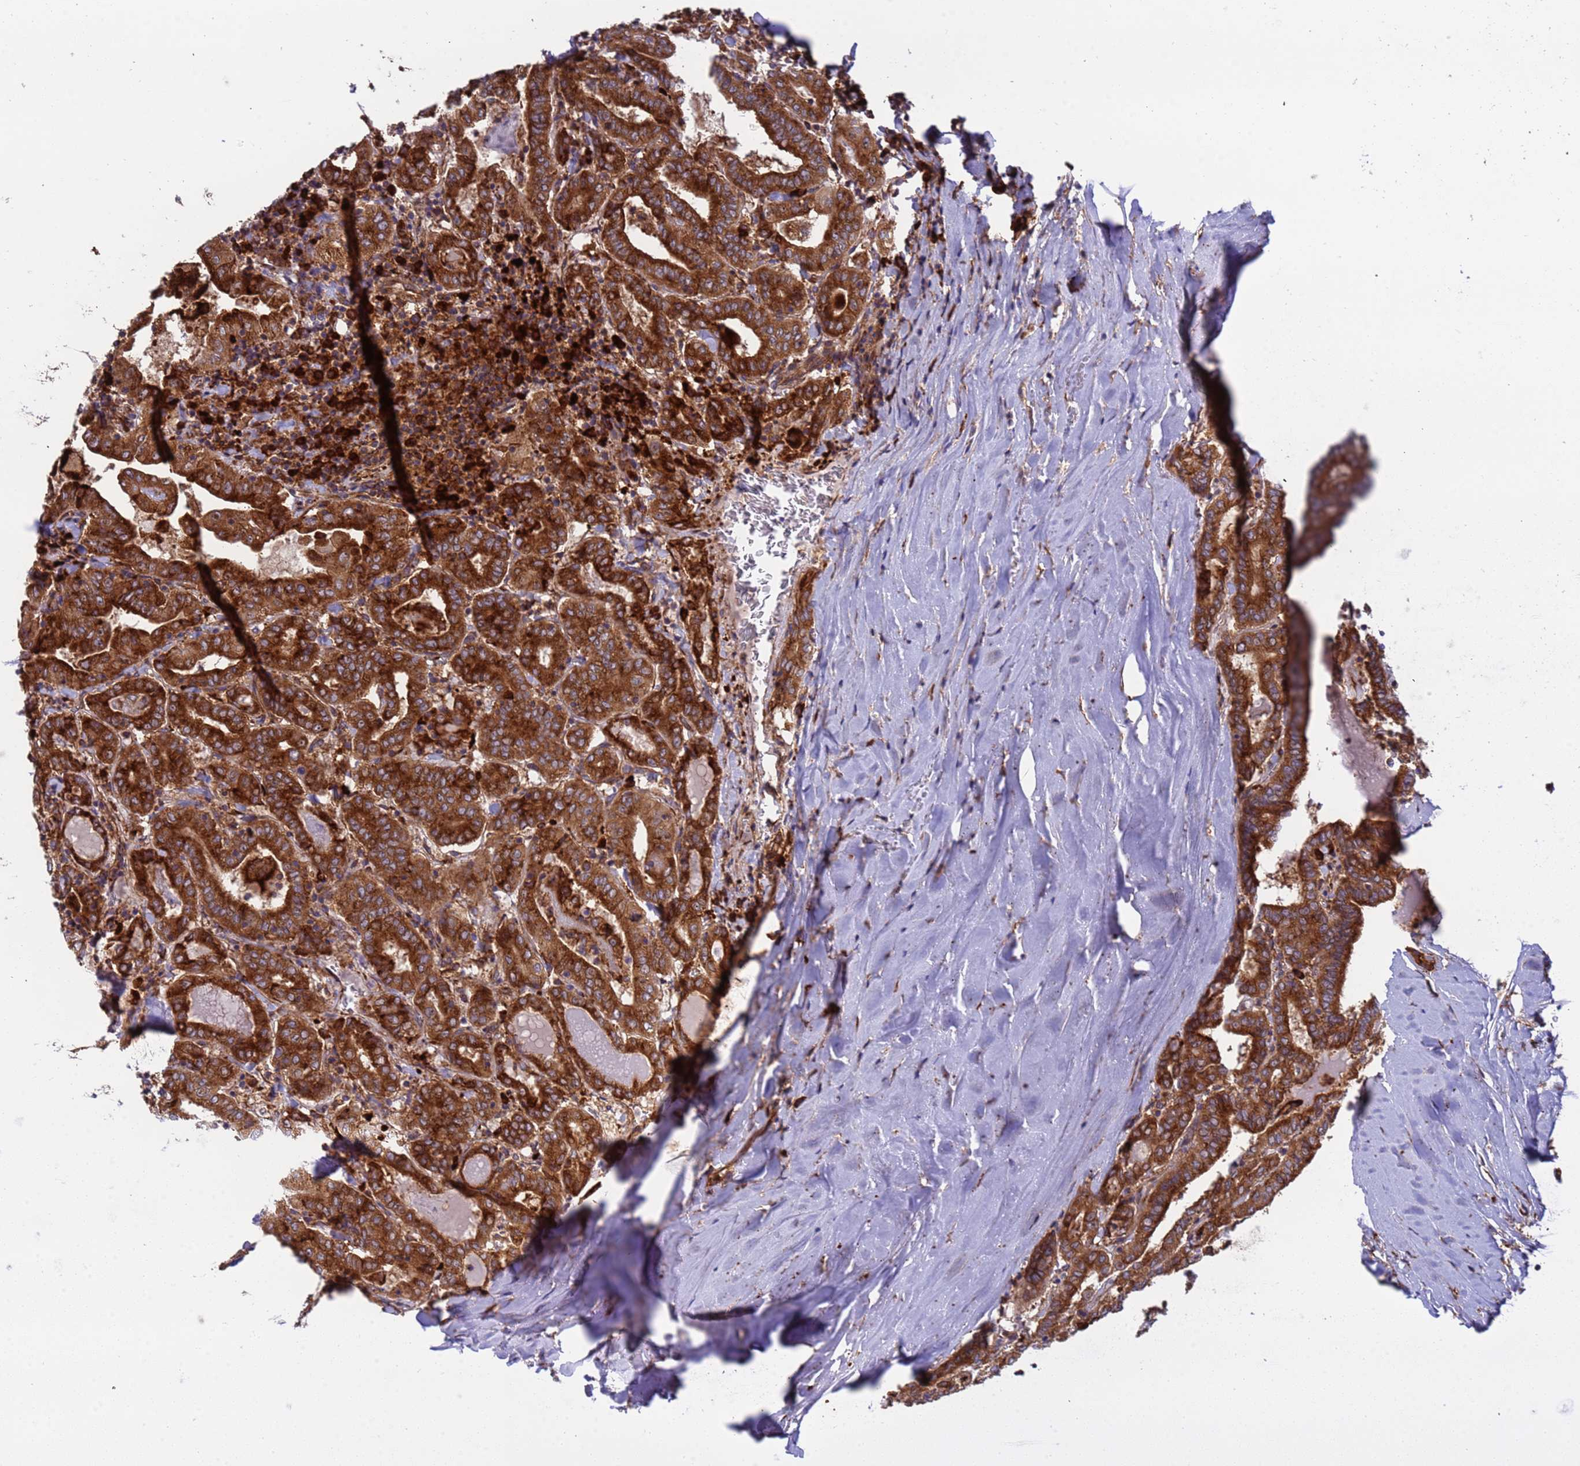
{"staining": {"intensity": "strong", "quantity": ">75%", "location": "cytoplasmic/membranous"}, "tissue": "thyroid cancer", "cell_type": "Tumor cells", "image_type": "cancer", "snomed": [{"axis": "morphology", "description": "Papillary adenocarcinoma, NOS"}, {"axis": "topography", "description": "Thyroid gland"}], "caption": "This photomicrograph shows immunohistochemistry staining of thyroid papillary adenocarcinoma, with high strong cytoplasmic/membranous expression in about >75% of tumor cells.", "gene": "RPL36", "patient": {"sex": "female", "age": 72}}